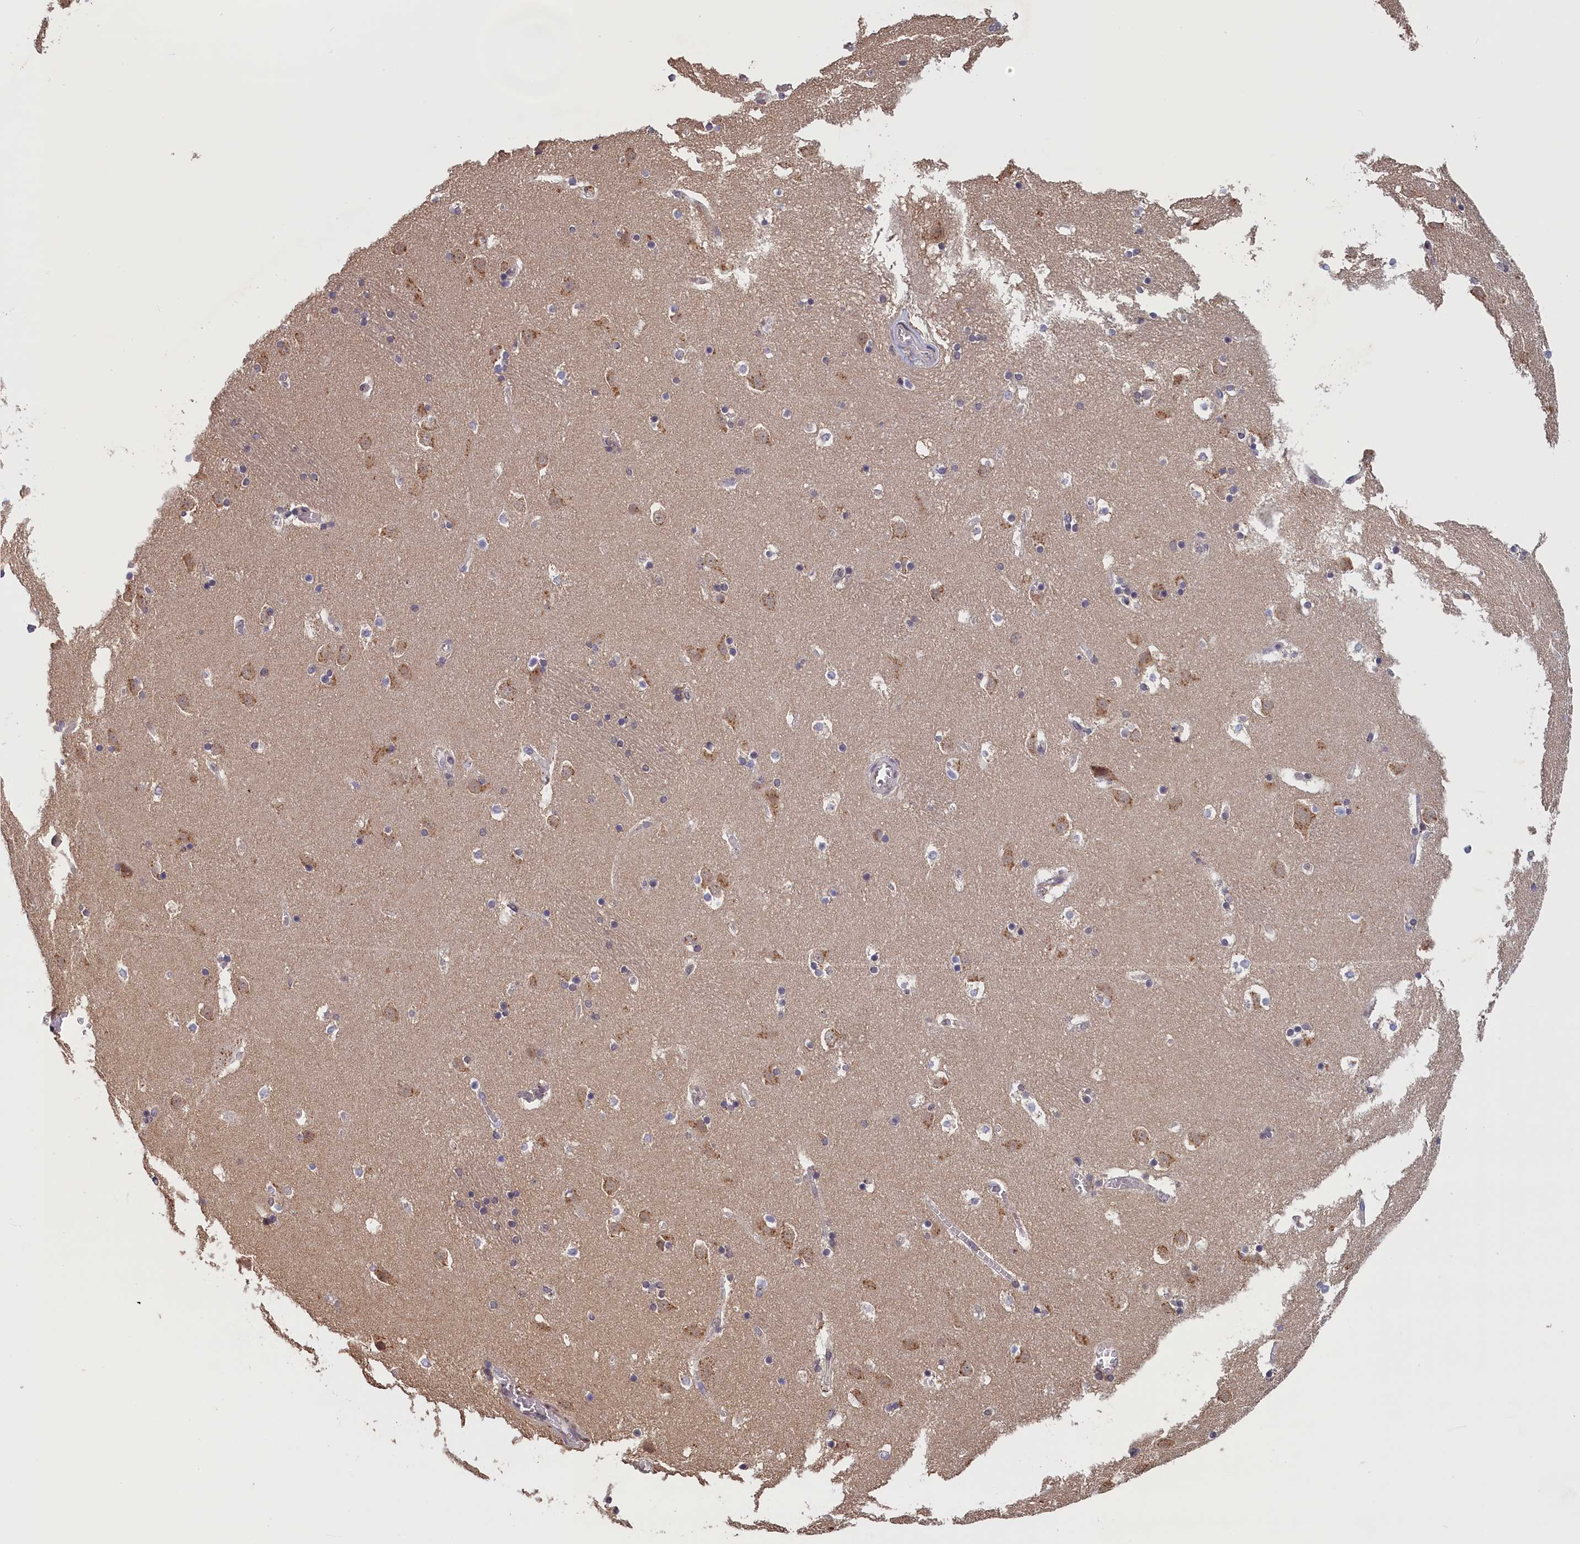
{"staining": {"intensity": "weak", "quantity": "<25%", "location": "cytoplasmic/membranous"}, "tissue": "caudate", "cell_type": "Glial cells", "image_type": "normal", "snomed": [{"axis": "morphology", "description": "Normal tissue, NOS"}, {"axis": "topography", "description": "Lateral ventricle wall"}], "caption": "Protein analysis of unremarkable caudate reveals no significant expression in glial cells.", "gene": "PIGQ", "patient": {"sex": "male", "age": 45}}